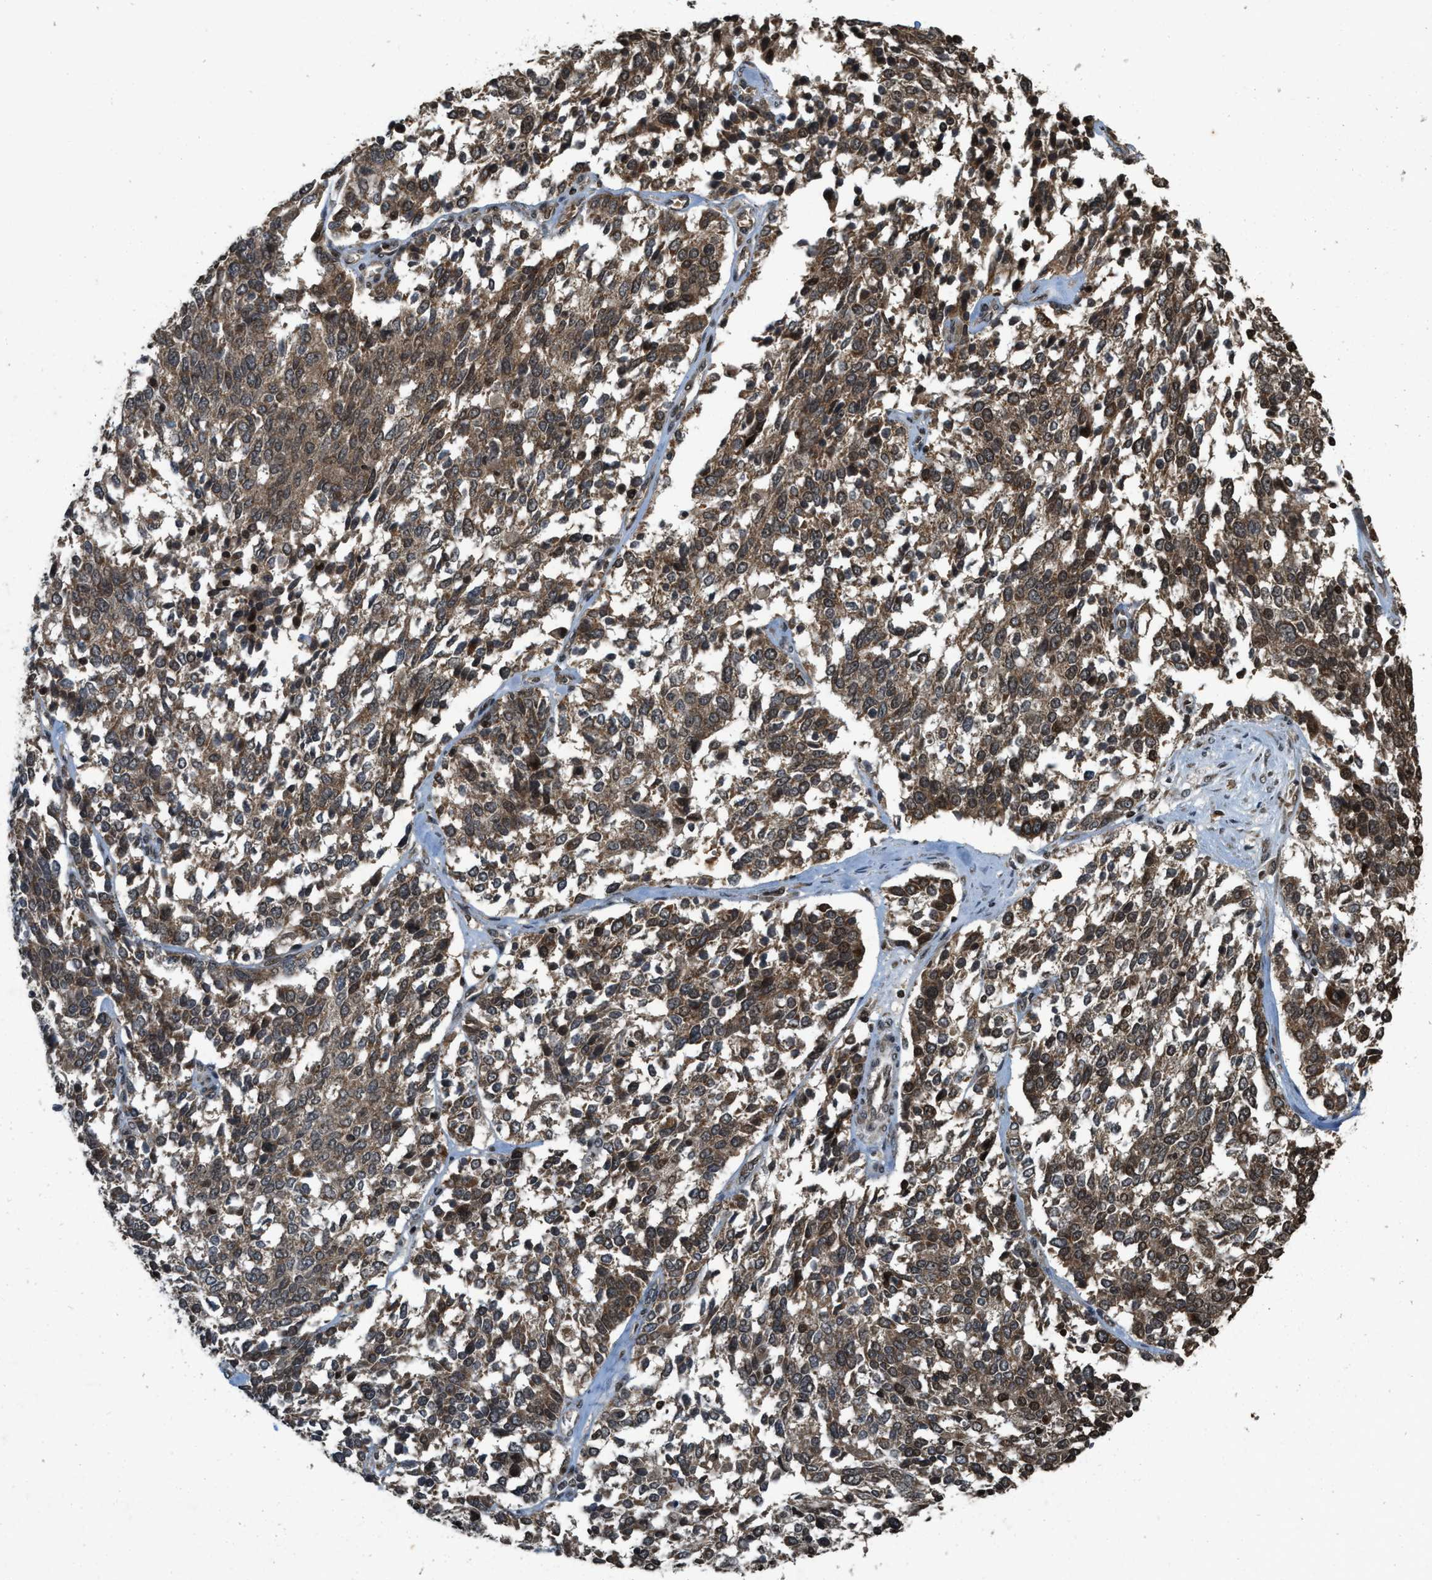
{"staining": {"intensity": "strong", "quantity": ">75%", "location": "cytoplasmic/membranous,nuclear"}, "tissue": "ovarian cancer", "cell_type": "Tumor cells", "image_type": "cancer", "snomed": [{"axis": "morphology", "description": "Cystadenocarcinoma, serous, NOS"}, {"axis": "topography", "description": "Ovary"}], "caption": "A high-resolution image shows IHC staining of serous cystadenocarcinoma (ovarian), which displays strong cytoplasmic/membranous and nuclear staining in approximately >75% of tumor cells.", "gene": "SIAH1", "patient": {"sex": "female", "age": 44}}